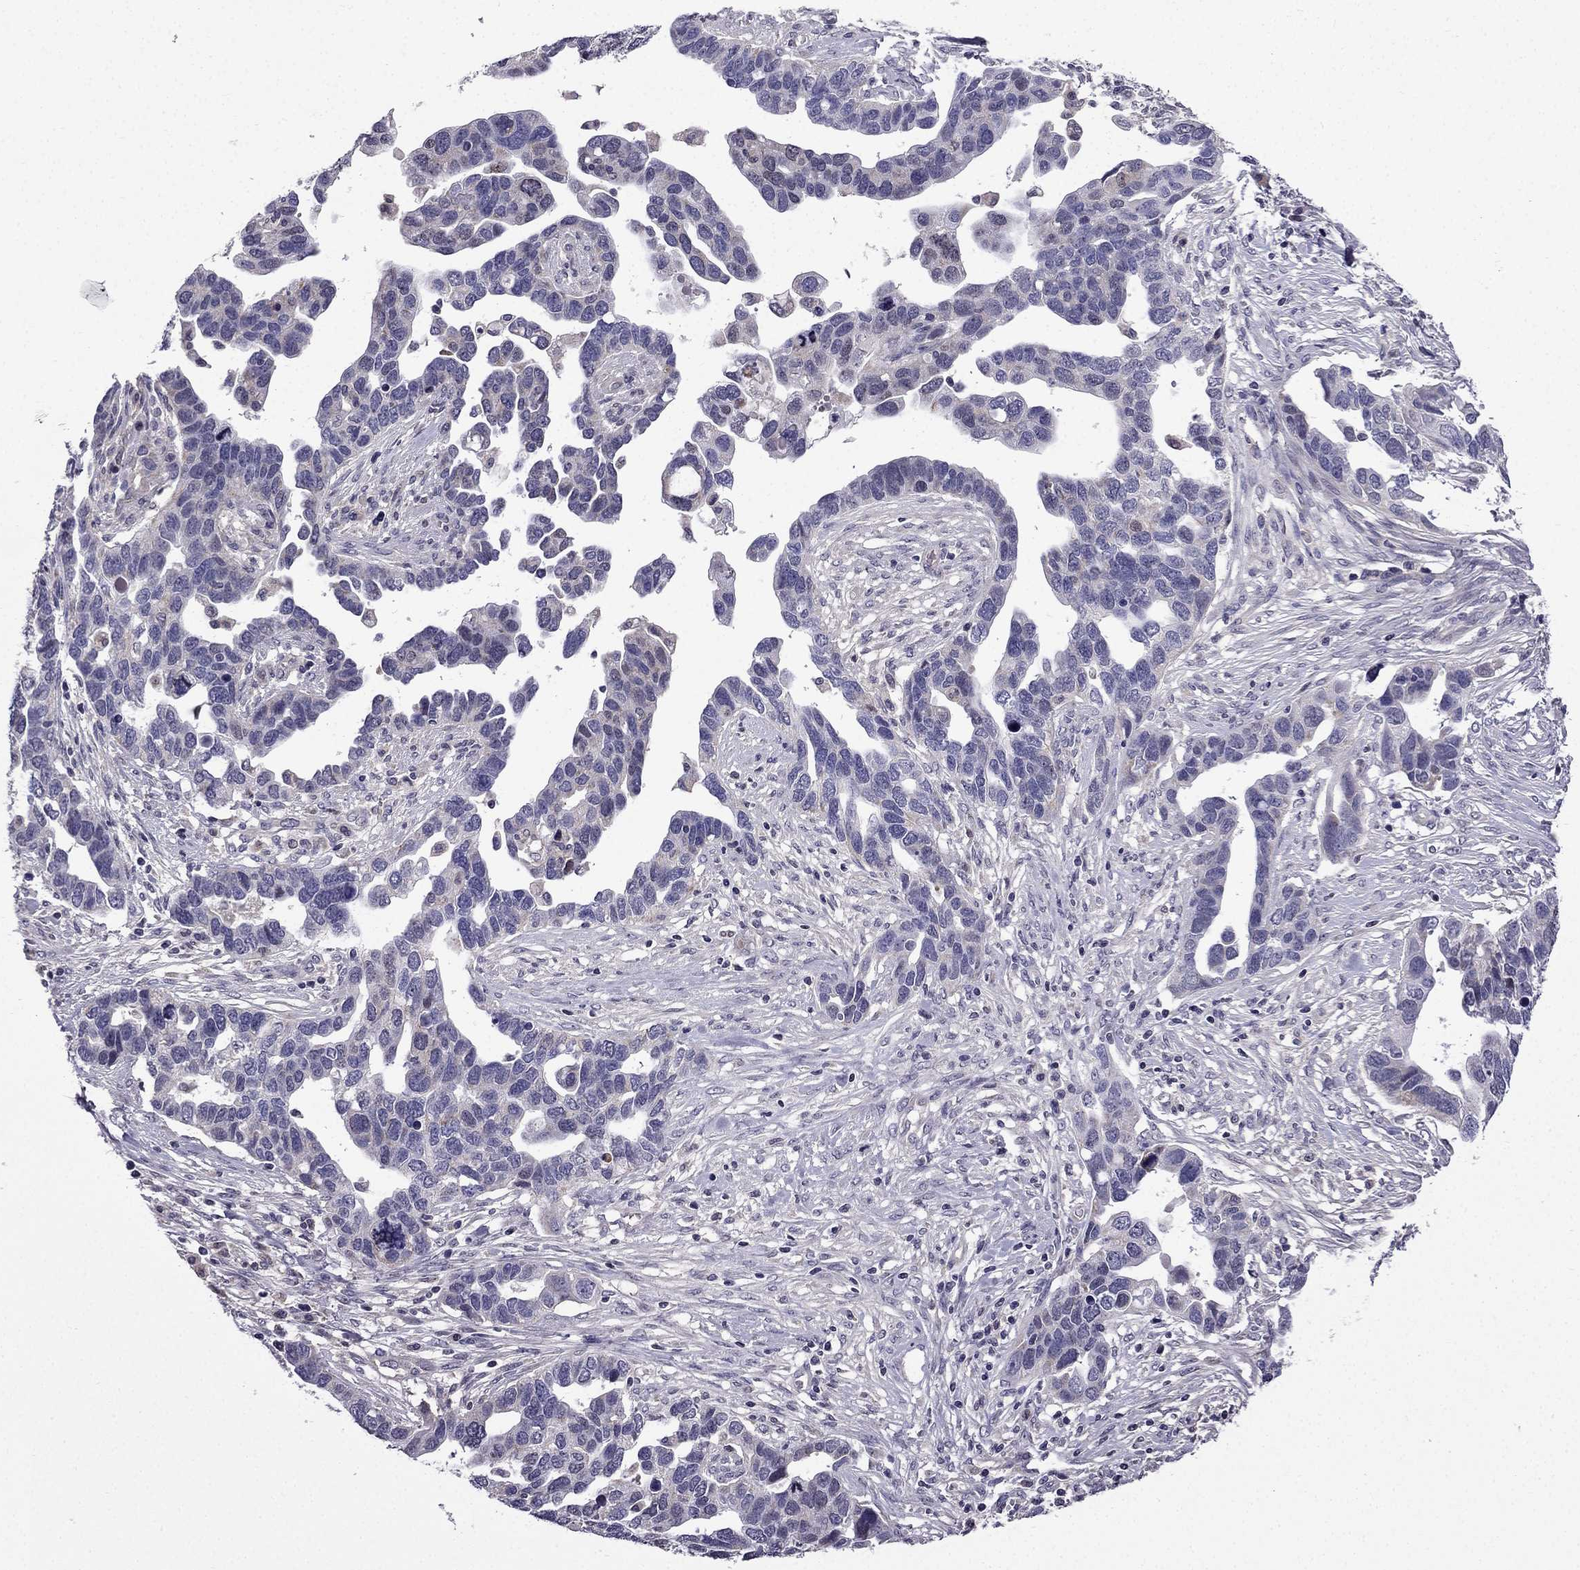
{"staining": {"intensity": "negative", "quantity": "none", "location": "none"}, "tissue": "ovarian cancer", "cell_type": "Tumor cells", "image_type": "cancer", "snomed": [{"axis": "morphology", "description": "Cystadenocarcinoma, serous, NOS"}, {"axis": "topography", "description": "Ovary"}], "caption": "Human ovarian cancer (serous cystadenocarcinoma) stained for a protein using IHC reveals no expression in tumor cells.", "gene": "SLC6A2", "patient": {"sex": "female", "age": 54}}